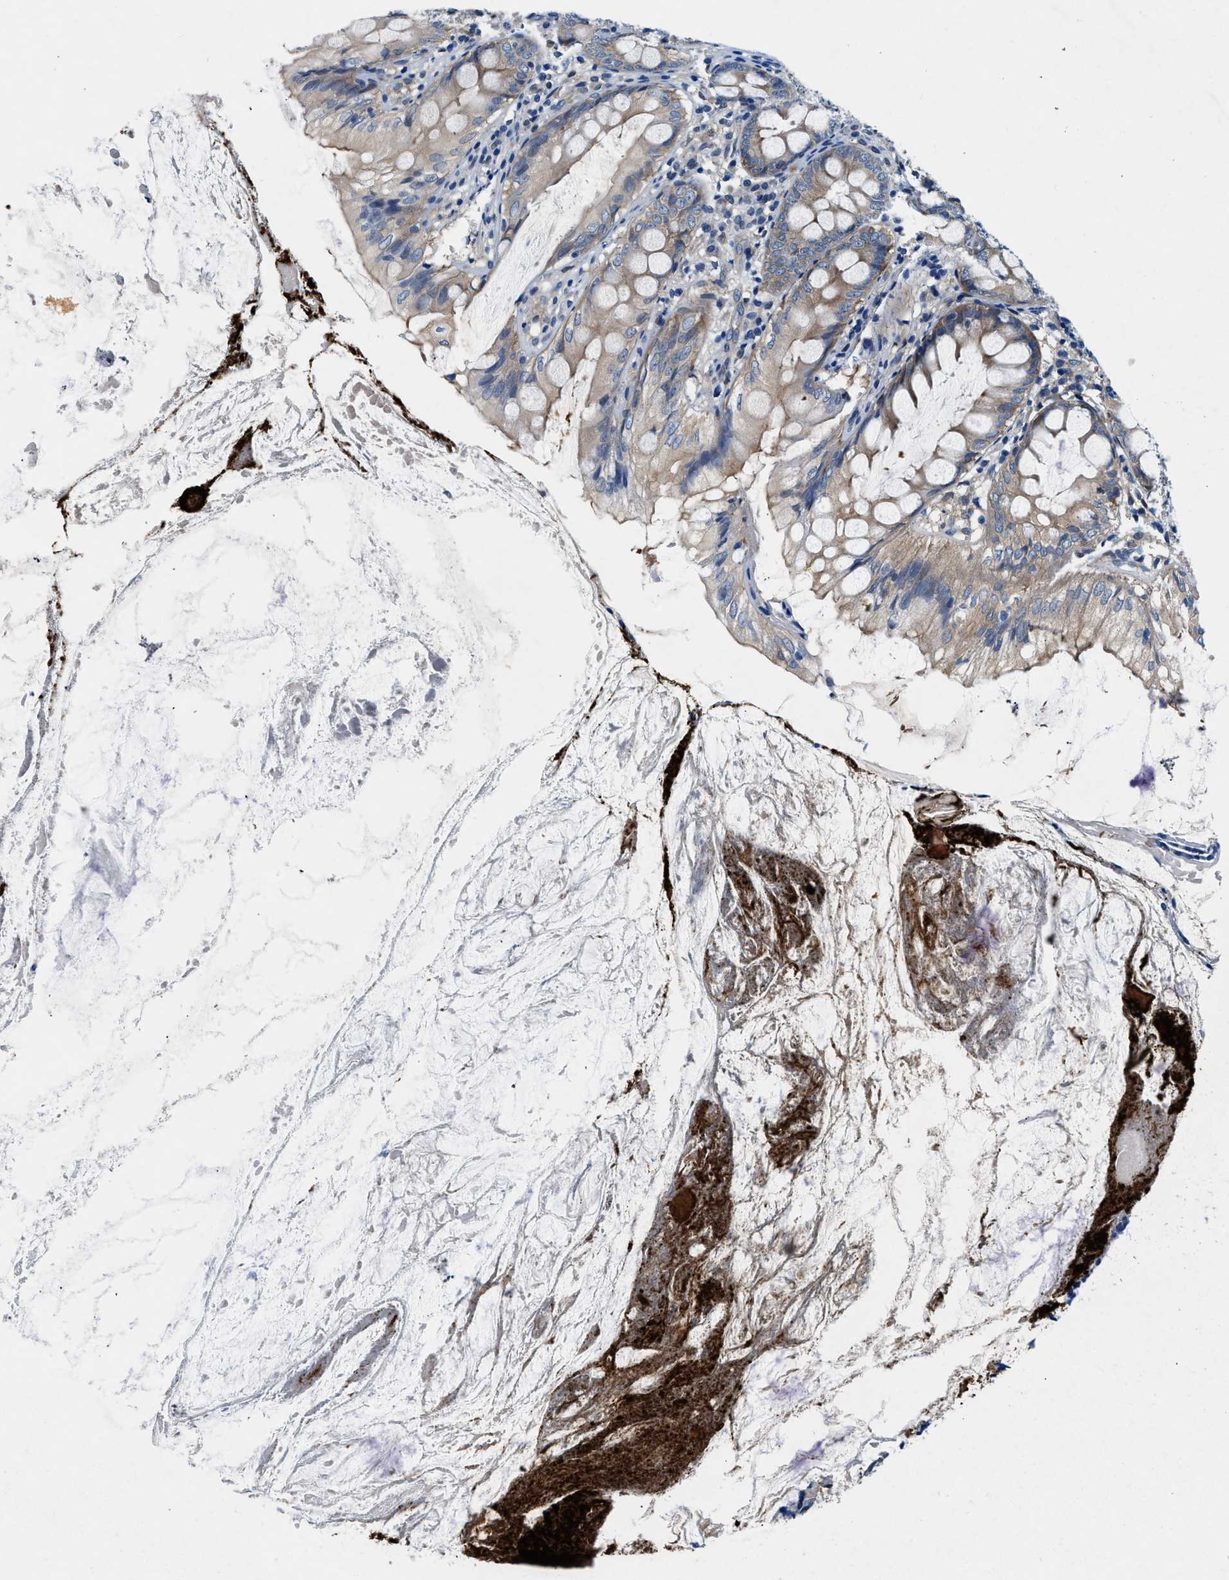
{"staining": {"intensity": "weak", "quantity": ">75%", "location": "cytoplasmic/membranous"}, "tissue": "appendix", "cell_type": "Glandular cells", "image_type": "normal", "snomed": [{"axis": "morphology", "description": "Normal tissue, NOS"}, {"axis": "topography", "description": "Appendix"}], "caption": "Protein staining by immunohistochemistry (IHC) displays weak cytoplasmic/membranous expression in approximately >75% of glandular cells in unremarkable appendix. The staining was performed using DAB, with brown indicating positive protein expression. Nuclei are stained blue with hematoxylin.", "gene": "COPS2", "patient": {"sex": "female", "age": 77}}